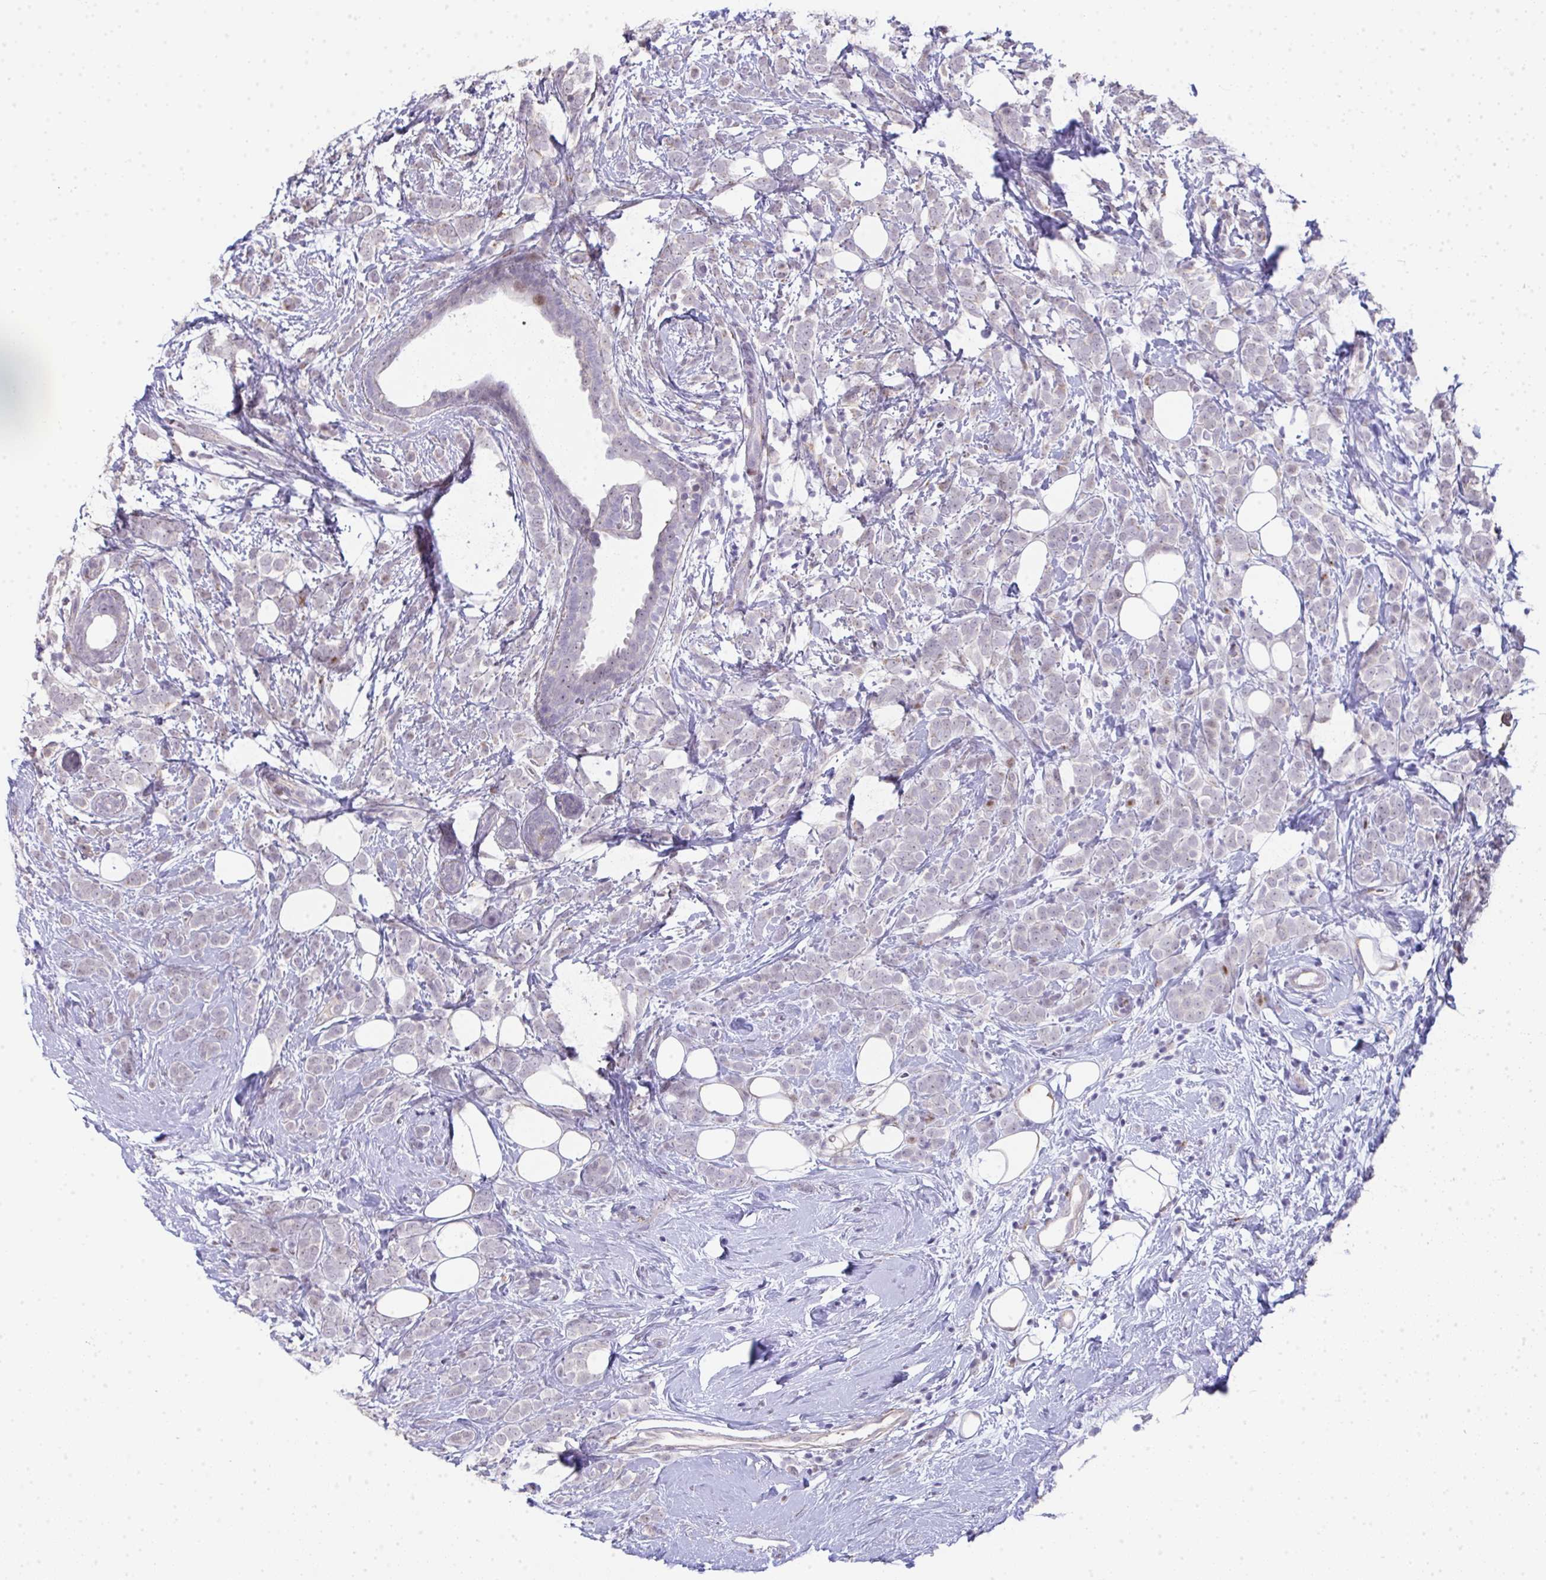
{"staining": {"intensity": "negative", "quantity": "none", "location": "none"}, "tissue": "breast cancer", "cell_type": "Tumor cells", "image_type": "cancer", "snomed": [{"axis": "morphology", "description": "Lobular carcinoma"}, {"axis": "topography", "description": "Breast"}], "caption": "A photomicrograph of breast cancer (lobular carcinoma) stained for a protein reveals no brown staining in tumor cells. Nuclei are stained in blue.", "gene": "GALNT16", "patient": {"sex": "female", "age": 49}}